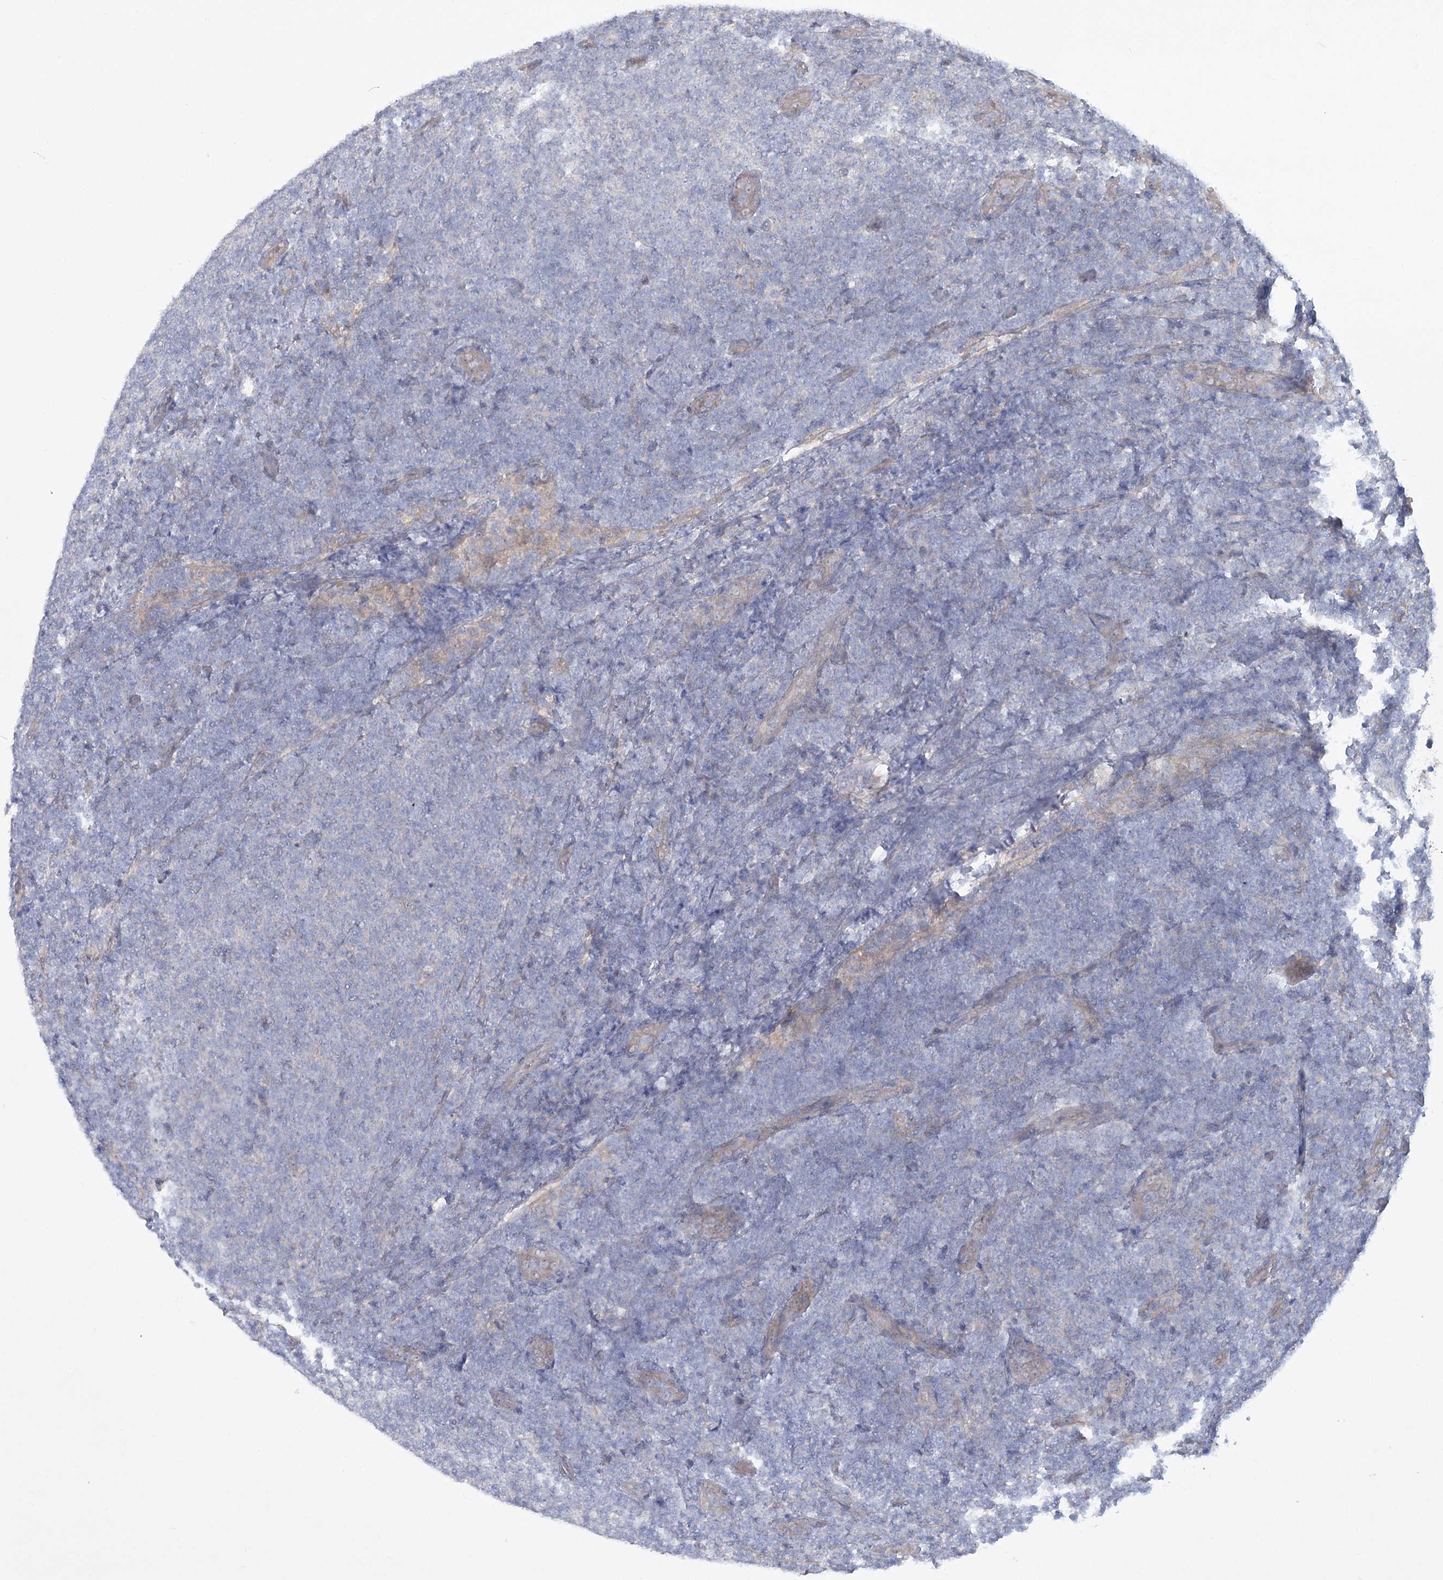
{"staining": {"intensity": "negative", "quantity": "none", "location": "none"}, "tissue": "lymphoma", "cell_type": "Tumor cells", "image_type": "cancer", "snomed": [{"axis": "morphology", "description": "Malignant lymphoma, non-Hodgkin's type, Low grade"}, {"axis": "topography", "description": "Lymph node"}], "caption": "High magnification brightfield microscopy of lymphoma stained with DAB (3,3'-diaminobenzidine) (brown) and counterstained with hematoxylin (blue): tumor cells show no significant expression.", "gene": "AAMDC", "patient": {"sex": "male", "age": 66}}